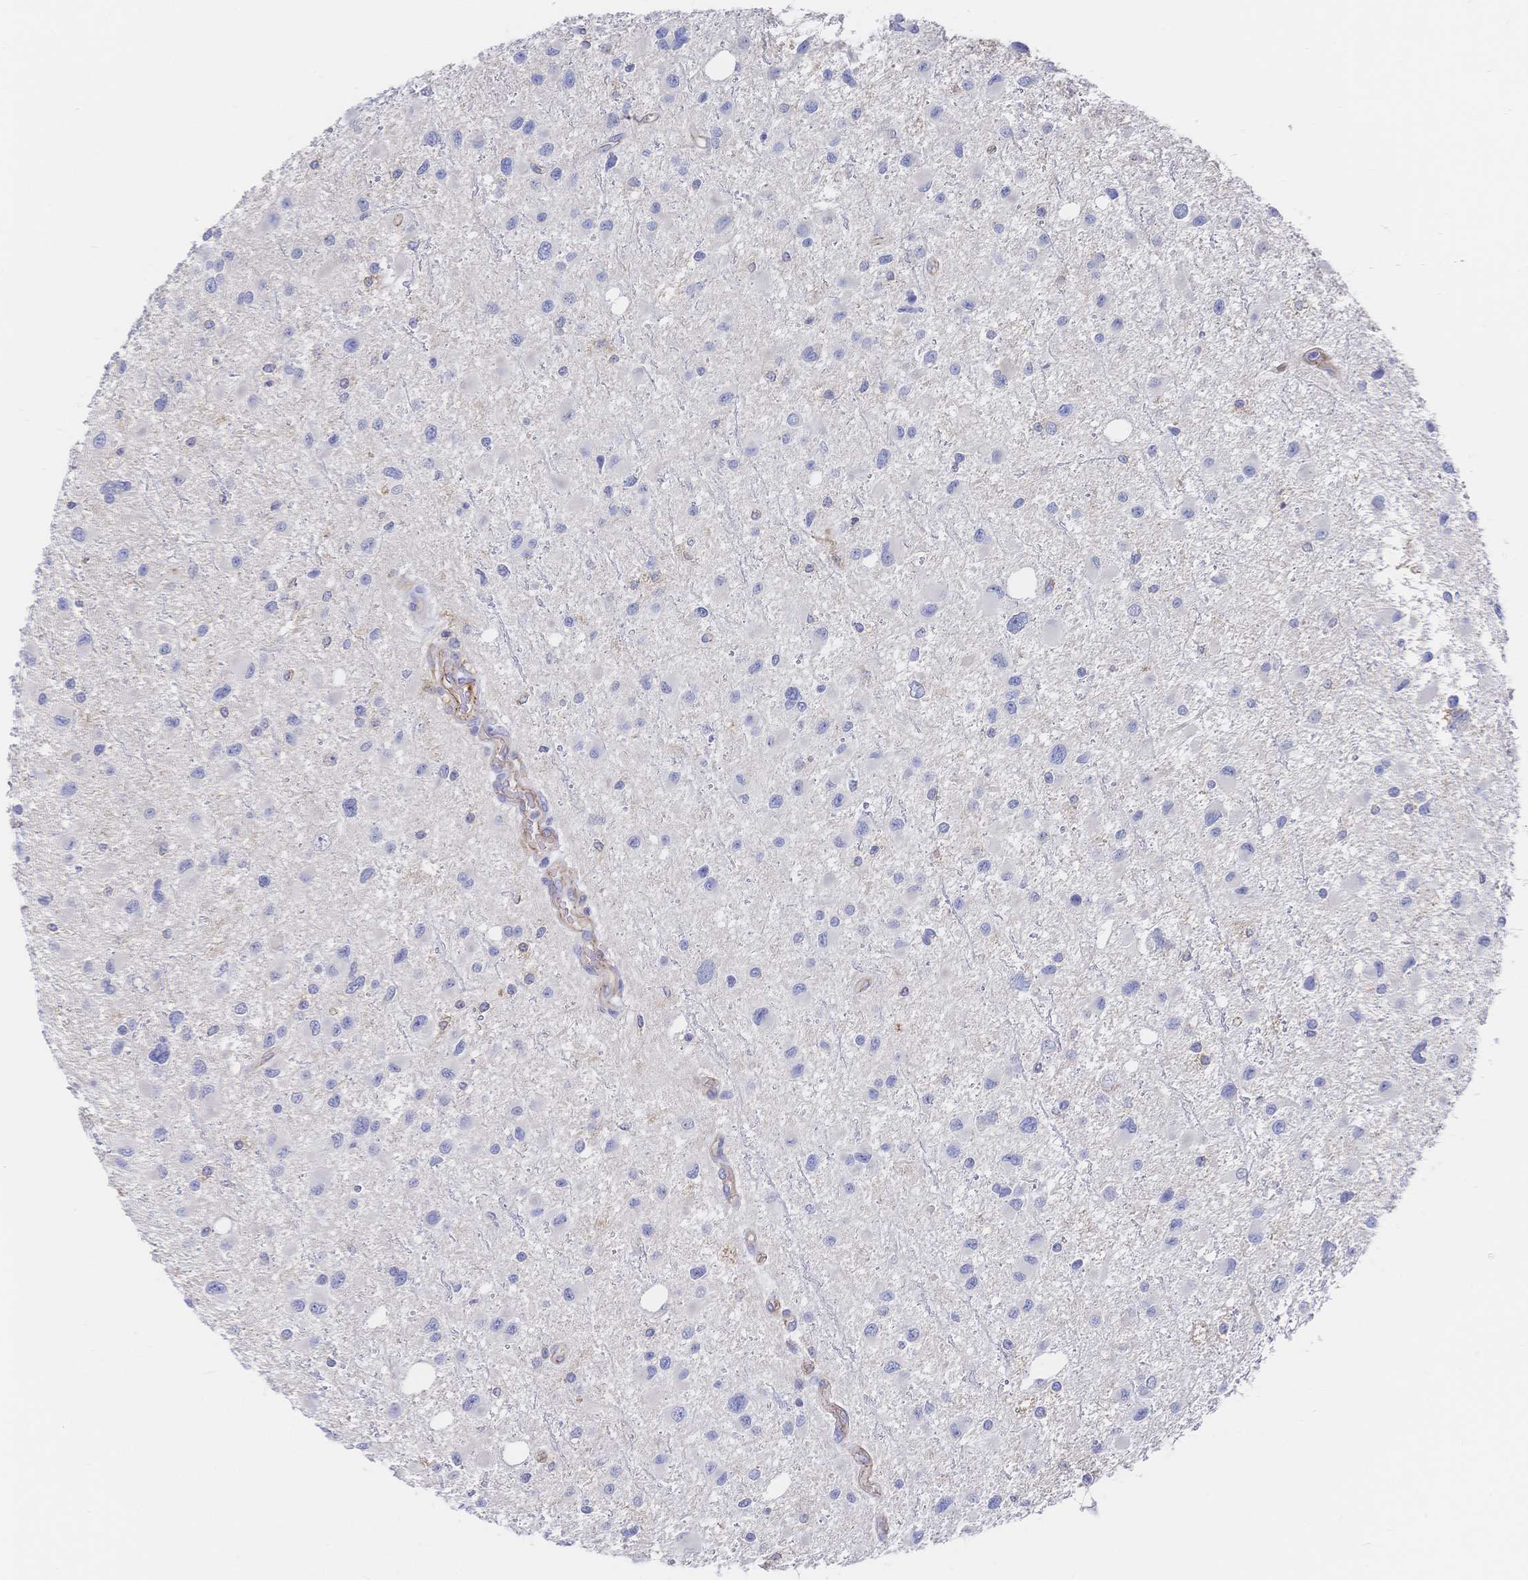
{"staining": {"intensity": "negative", "quantity": "none", "location": "none"}, "tissue": "glioma", "cell_type": "Tumor cells", "image_type": "cancer", "snomed": [{"axis": "morphology", "description": "Glioma, malignant, Low grade"}, {"axis": "topography", "description": "Brain"}], "caption": "Tumor cells are negative for brown protein staining in malignant glioma (low-grade).", "gene": "F11R", "patient": {"sex": "female", "age": 32}}